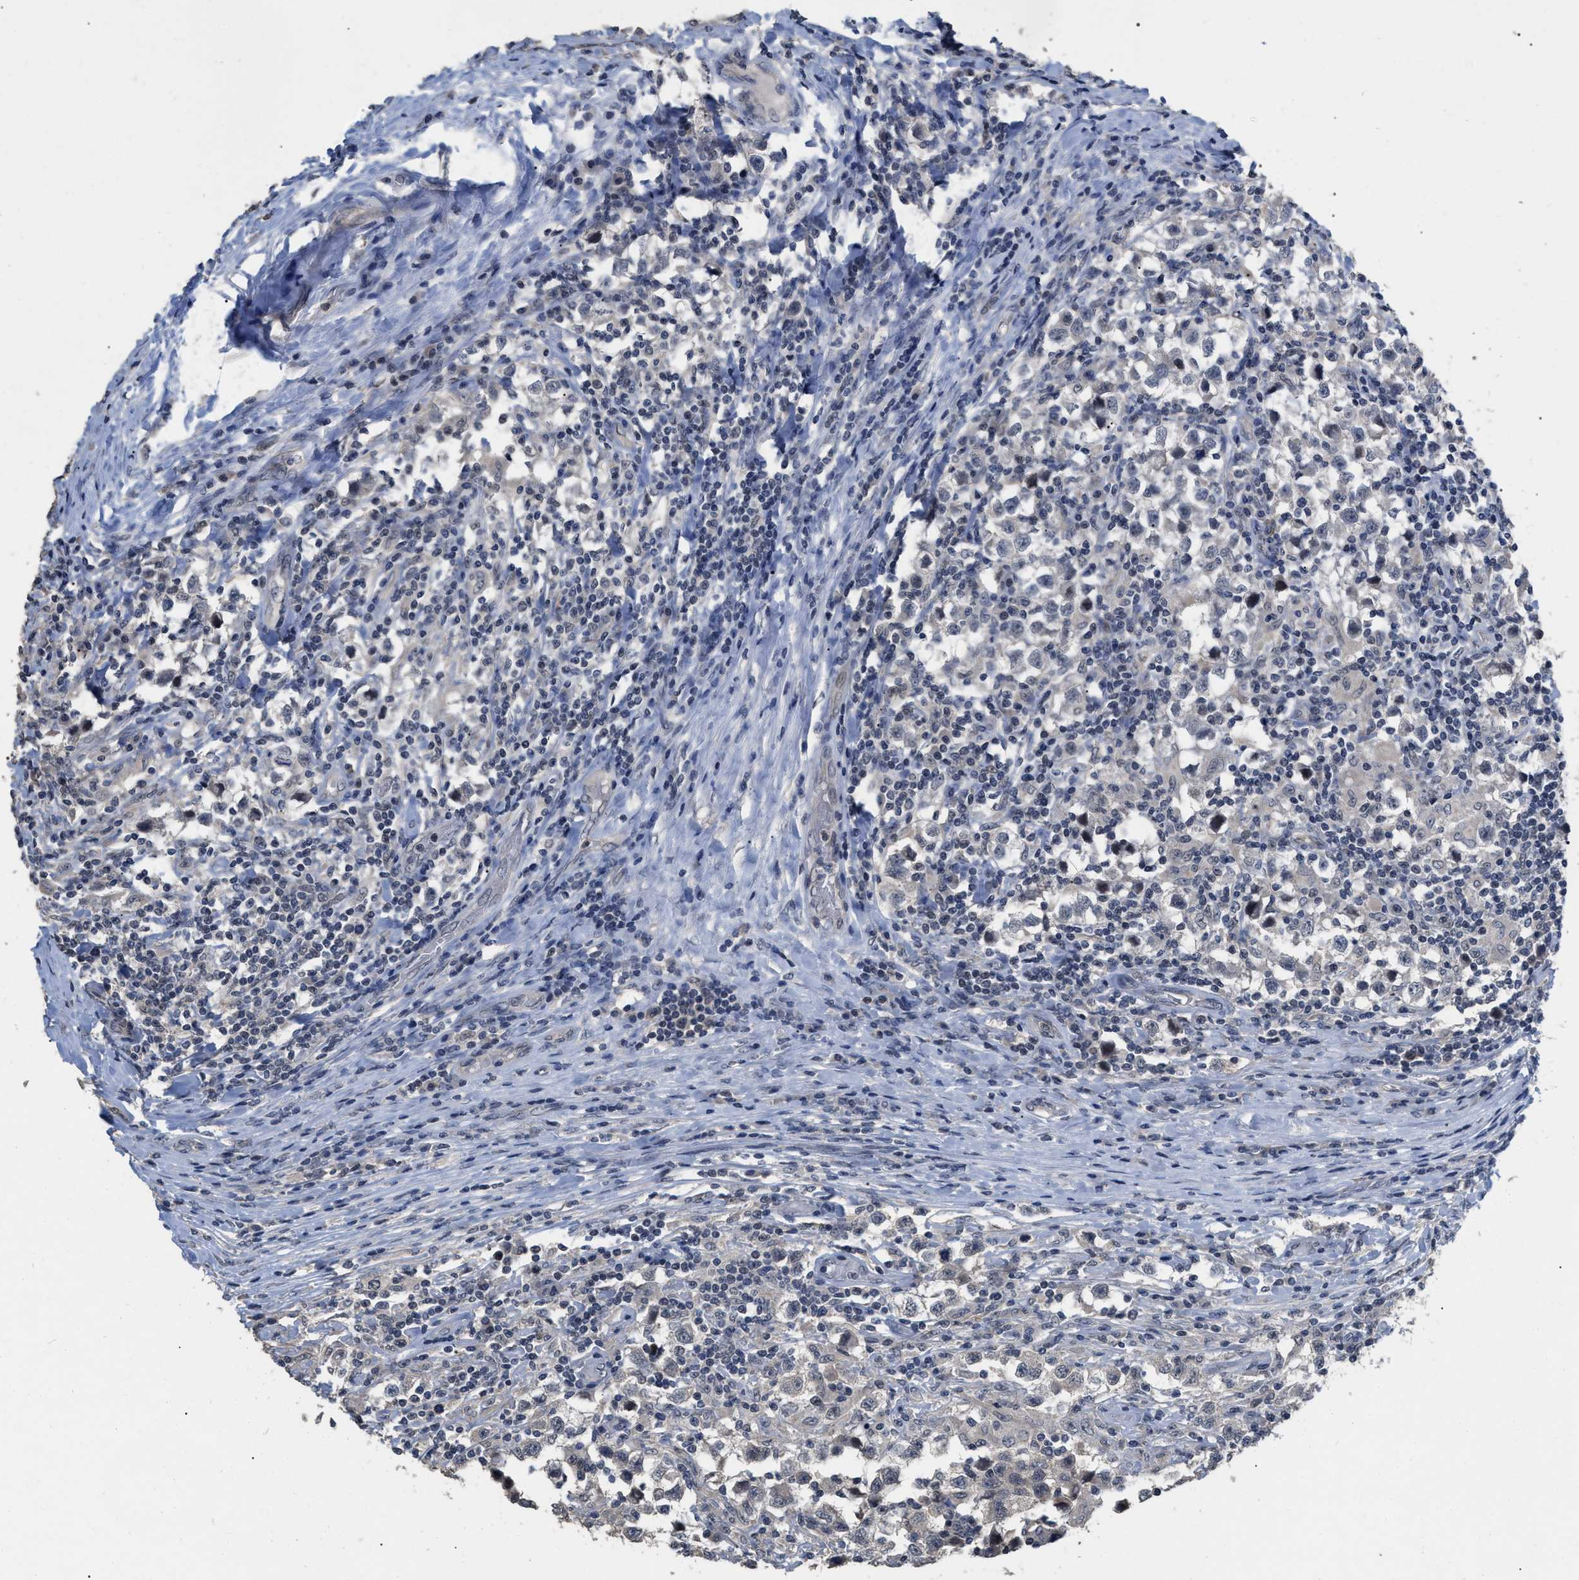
{"staining": {"intensity": "negative", "quantity": "none", "location": "none"}, "tissue": "testis cancer", "cell_type": "Tumor cells", "image_type": "cancer", "snomed": [{"axis": "morphology", "description": "Carcinoma, Embryonal, NOS"}, {"axis": "topography", "description": "Testis"}], "caption": "The histopathology image displays no staining of tumor cells in testis embryonal carcinoma. (DAB IHC with hematoxylin counter stain).", "gene": "JAZF1", "patient": {"sex": "male", "age": 21}}